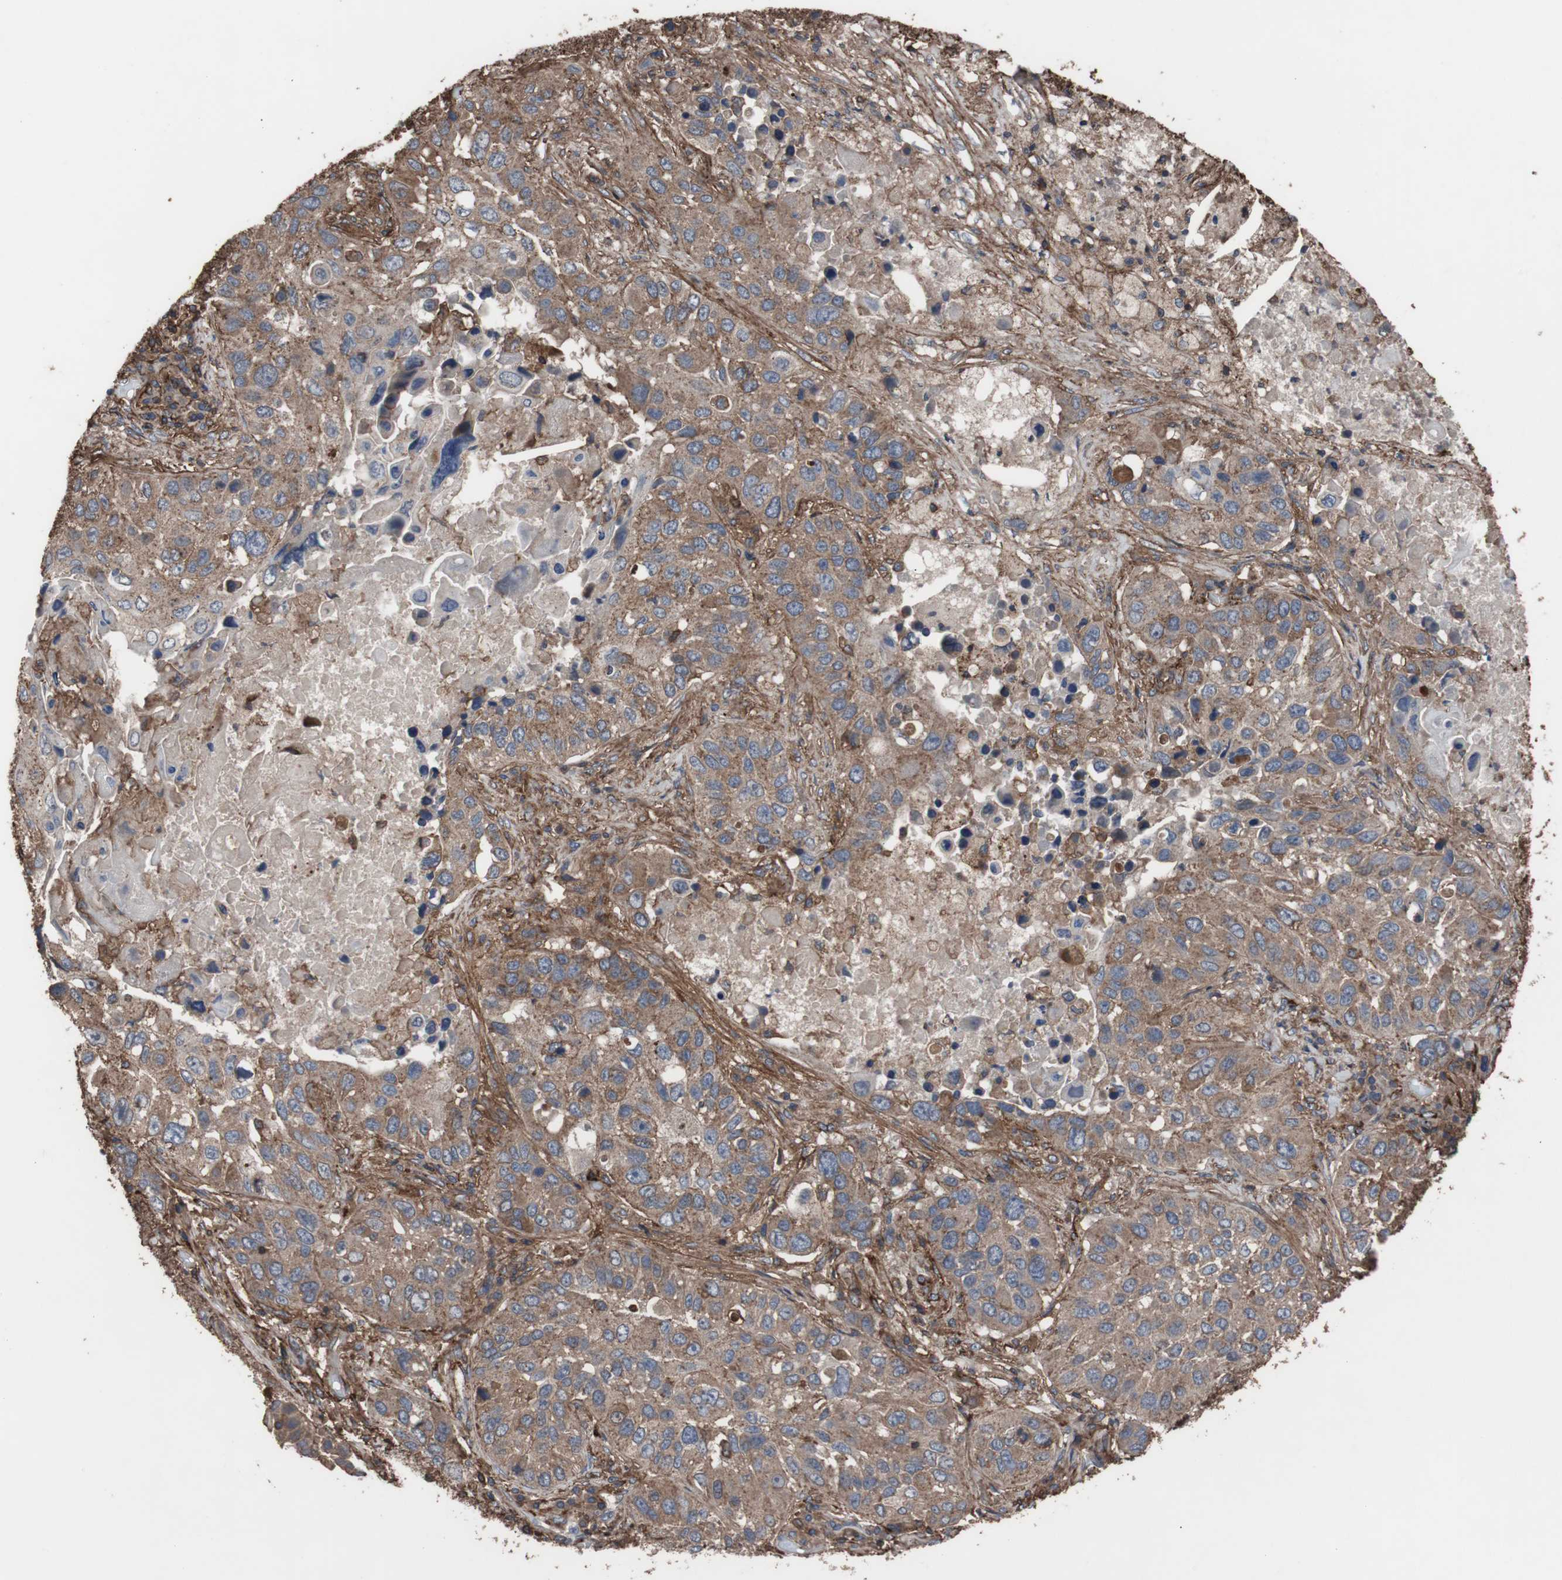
{"staining": {"intensity": "moderate", "quantity": ">75%", "location": "cytoplasmic/membranous"}, "tissue": "lung cancer", "cell_type": "Tumor cells", "image_type": "cancer", "snomed": [{"axis": "morphology", "description": "Squamous cell carcinoma, NOS"}, {"axis": "topography", "description": "Lung"}], "caption": "IHC image of human squamous cell carcinoma (lung) stained for a protein (brown), which shows medium levels of moderate cytoplasmic/membranous expression in about >75% of tumor cells.", "gene": "COL6A2", "patient": {"sex": "male", "age": 57}}